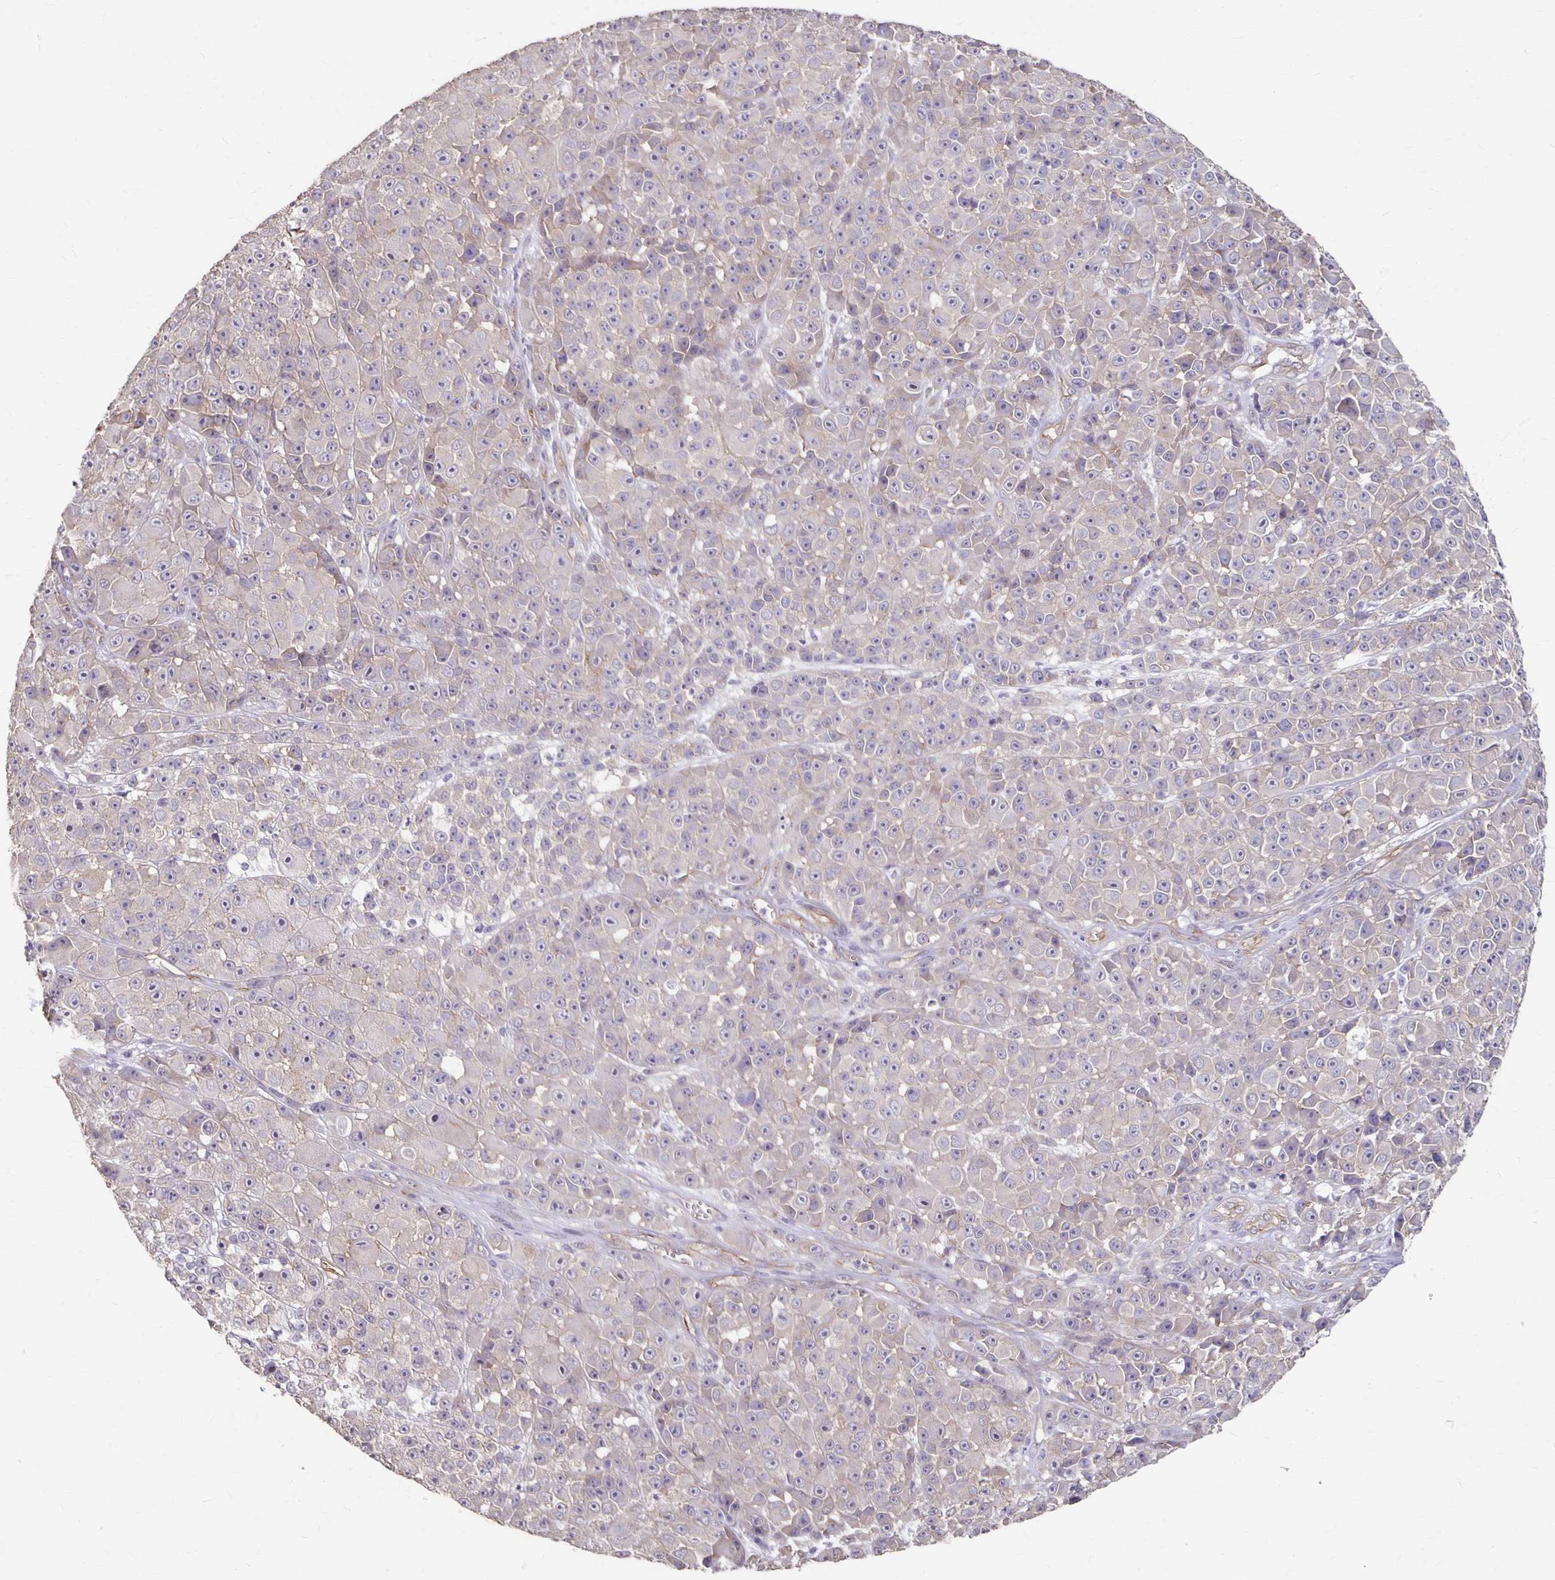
{"staining": {"intensity": "weak", "quantity": "<25%", "location": "cytoplasmic/membranous"}, "tissue": "melanoma", "cell_type": "Tumor cells", "image_type": "cancer", "snomed": [{"axis": "morphology", "description": "Malignant melanoma, NOS"}, {"axis": "topography", "description": "Skin"}, {"axis": "topography", "description": "Skin of back"}], "caption": "High magnification brightfield microscopy of malignant melanoma stained with DAB (3,3'-diaminobenzidine) (brown) and counterstained with hematoxylin (blue): tumor cells show no significant expression. (Brightfield microscopy of DAB IHC at high magnification).", "gene": "PPP1R3E", "patient": {"sex": "male", "age": 91}}